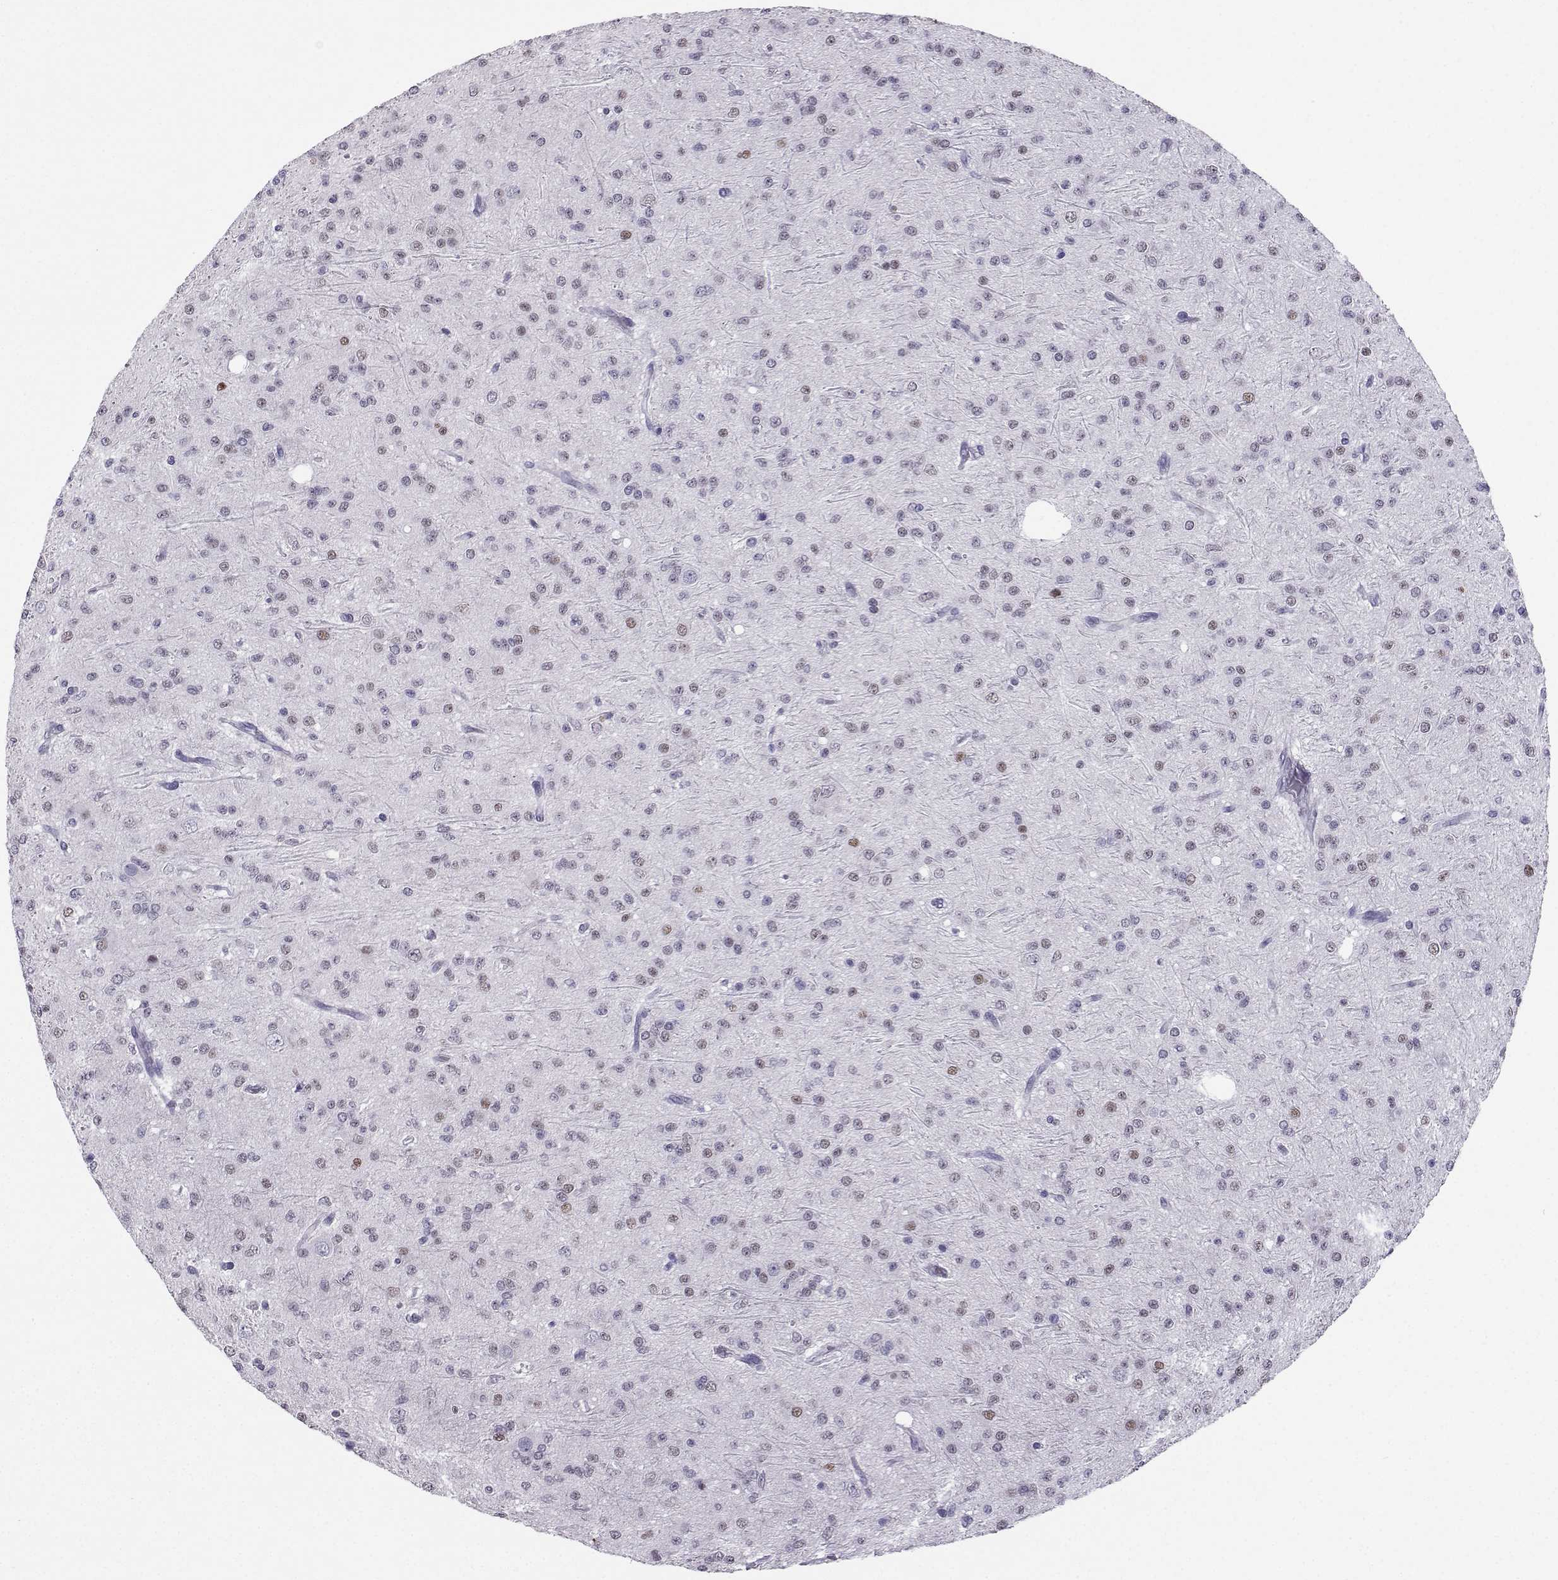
{"staining": {"intensity": "weak", "quantity": "<25%", "location": "cytoplasmic/membranous"}, "tissue": "glioma", "cell_type": "Tumor cells", "image_type": "cancer", "snomed": [{"axis": "morphology", "description": "Glioma, malignant, Low grade"}, {"axis": "topography", "description": "Brain"}], "caption": "Immunohistochemistry (IHC) image of malignant glioma (low-grade) stained for a protein (brown), which exhibits no staining in tumor cells. (Stains: DAB IHC with hematoxylin counter stain, Microscopy: brightfield microscopy at high magnification).", "gene": "TEDC2", "patient": {"sex": "male", "age": 27}}